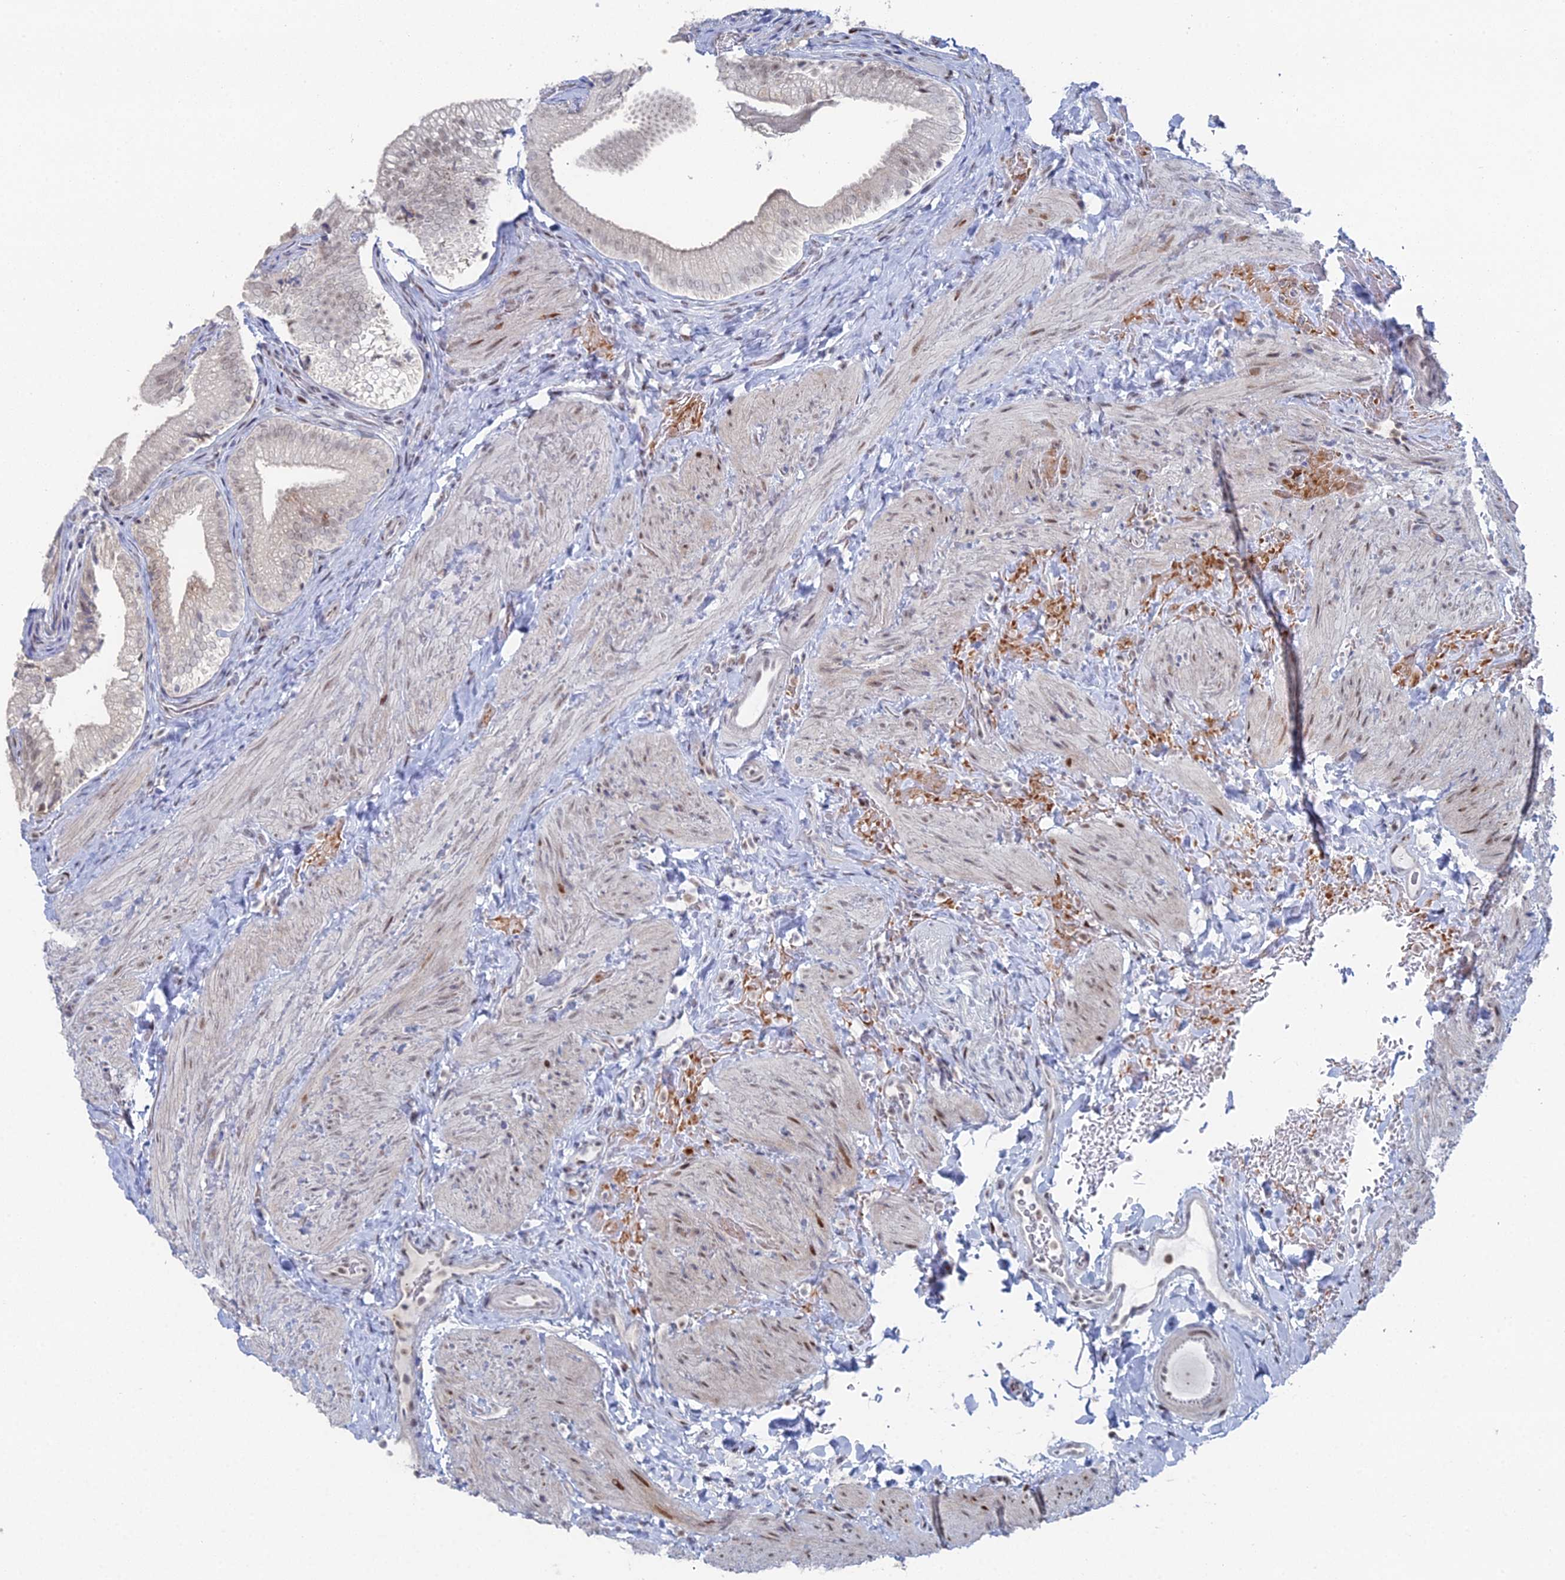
{"staining": {"intensity": "strong", "quantity": "25%-75%", "location": "nuclear"}, "tissue": "gallbladder", "cell_type": "Glandular cells", "image_type": "normal", "snomed": [{"axis": "morphology", "description": "Normal tissue, NOS"}, {"axis": "topography", "description": "Gallbladder"}], "caption": "Glandular cells show high levels of strong nuclear staining in approximately 25%-75% of cells in benign human gallbladder.", "gene": "GSC2", "patient": {"sex": "female", "age": 30}}